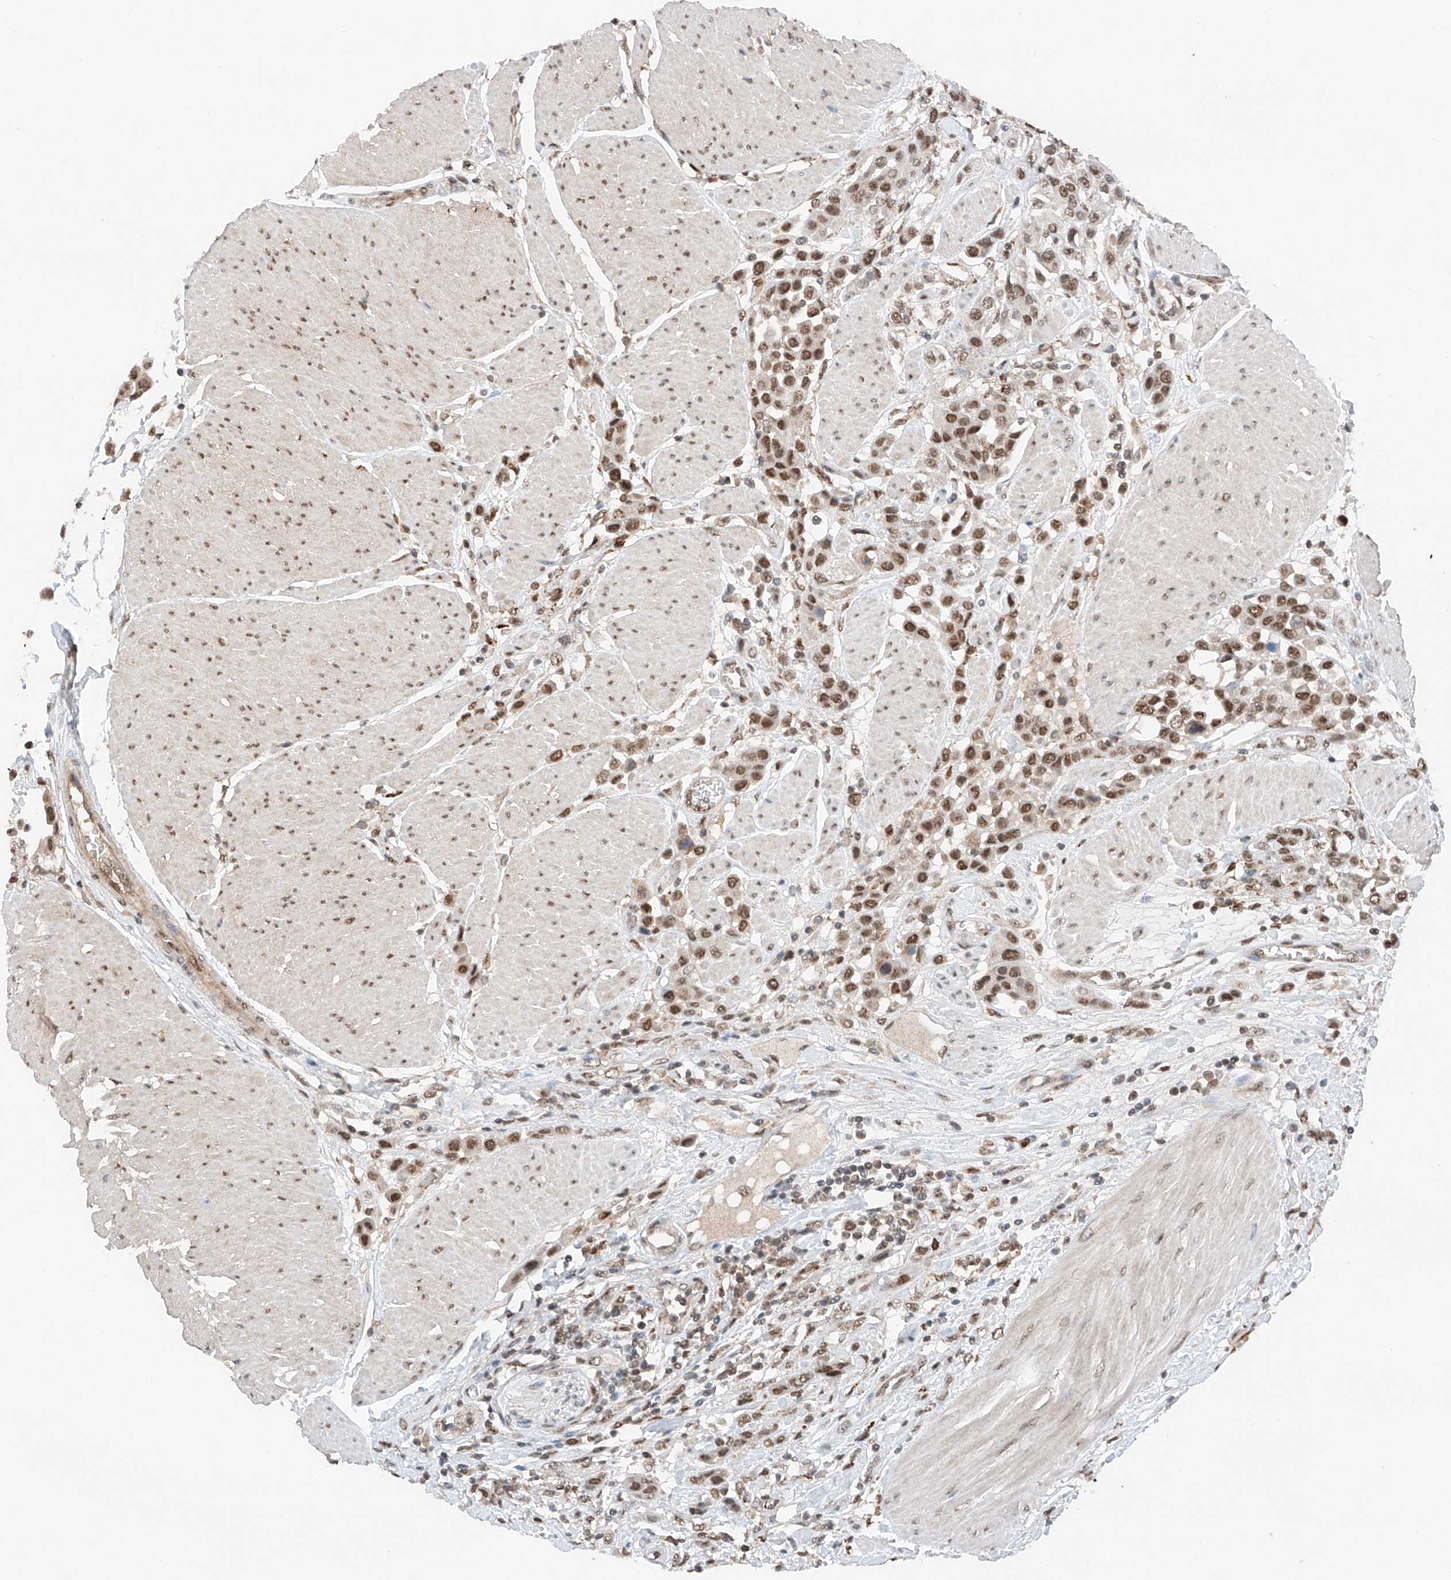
{"staining": {"intensity": "moderate", "quantity": ">75%", "location": "nuclear"}, "tissue": "urothelial cancer", "cell_type": "Tumor cells", "image_type": "cancer", "snomed": [{"axis": "morphology", "description": "Urothelial carcinoma, High grade"}, {"axis": "topography", "description": "Urinary bladder"}], "caption": "Protein expression analysis of urothelial carcinoma (high-grade) reveals moderate nuclear positivity in approximately >75% of tumor cells. The staining is performed using DAB (3,3'-diaminobenzidine) brown chromogen to label protein expression. The nuclei are counter-stained blue using hematoxylin.", "gene": "TBX4", "patient": {"sex": "male", "age": 50}}